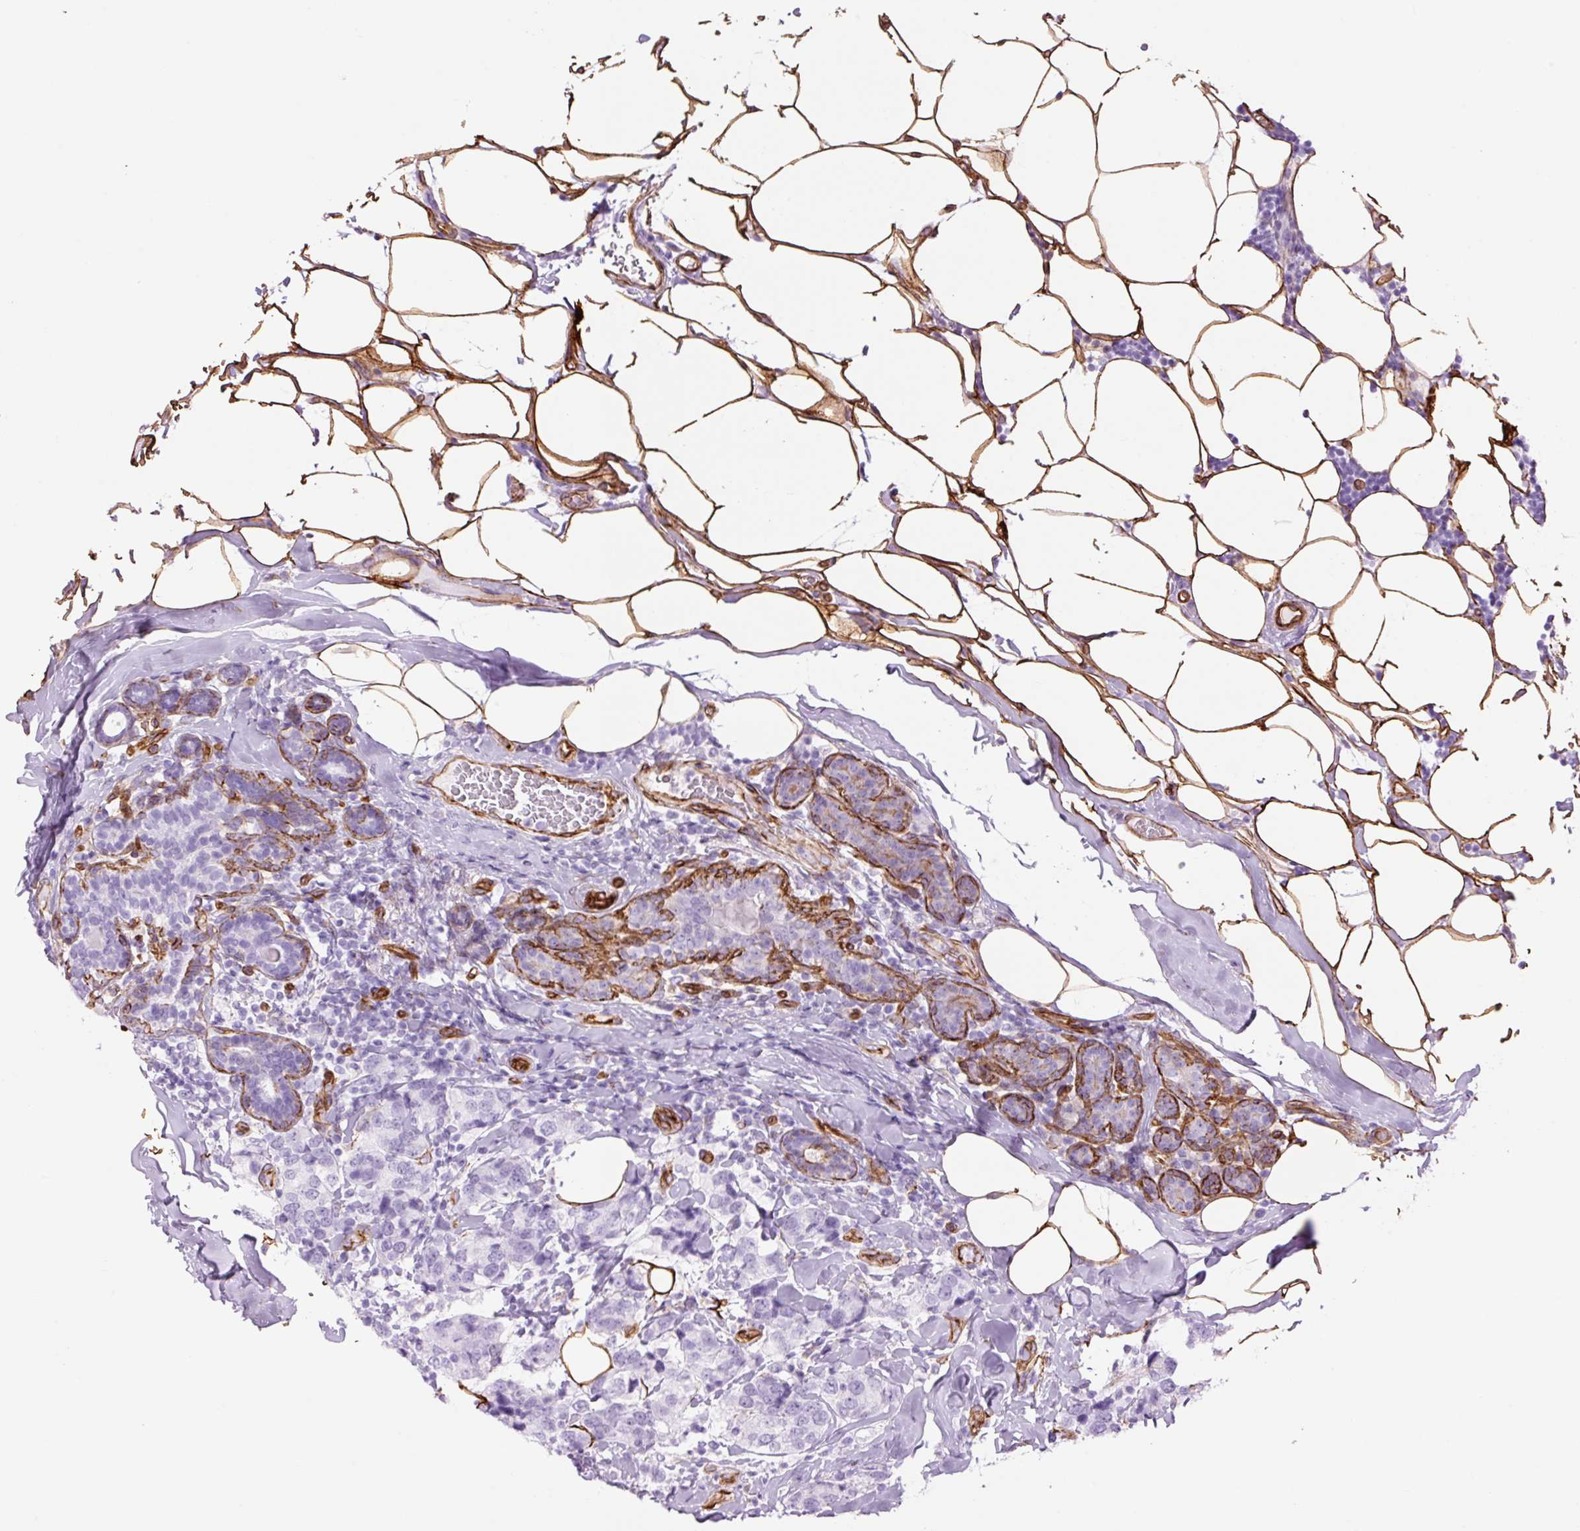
{"staining": {"intensity": "negative", "quantity": "none", "location": "none"}, "tissue": "breast cancer", "cell_type": "Tumor cells", "image_type": "cancer", "snomed": [{"axis": "morphology", "description": "Lobular carcinoma"}, {"axis": "topography", "description": "Breast"}], "caption": "DAB immunohistochemical staining of human breast cancer (lobular carcinoma) demonstrates no significant positivity in tumor cells. (DAB IHC, high magnification).", "gene": "CAV1", "patient": {"sex": "female", "age": 59}}